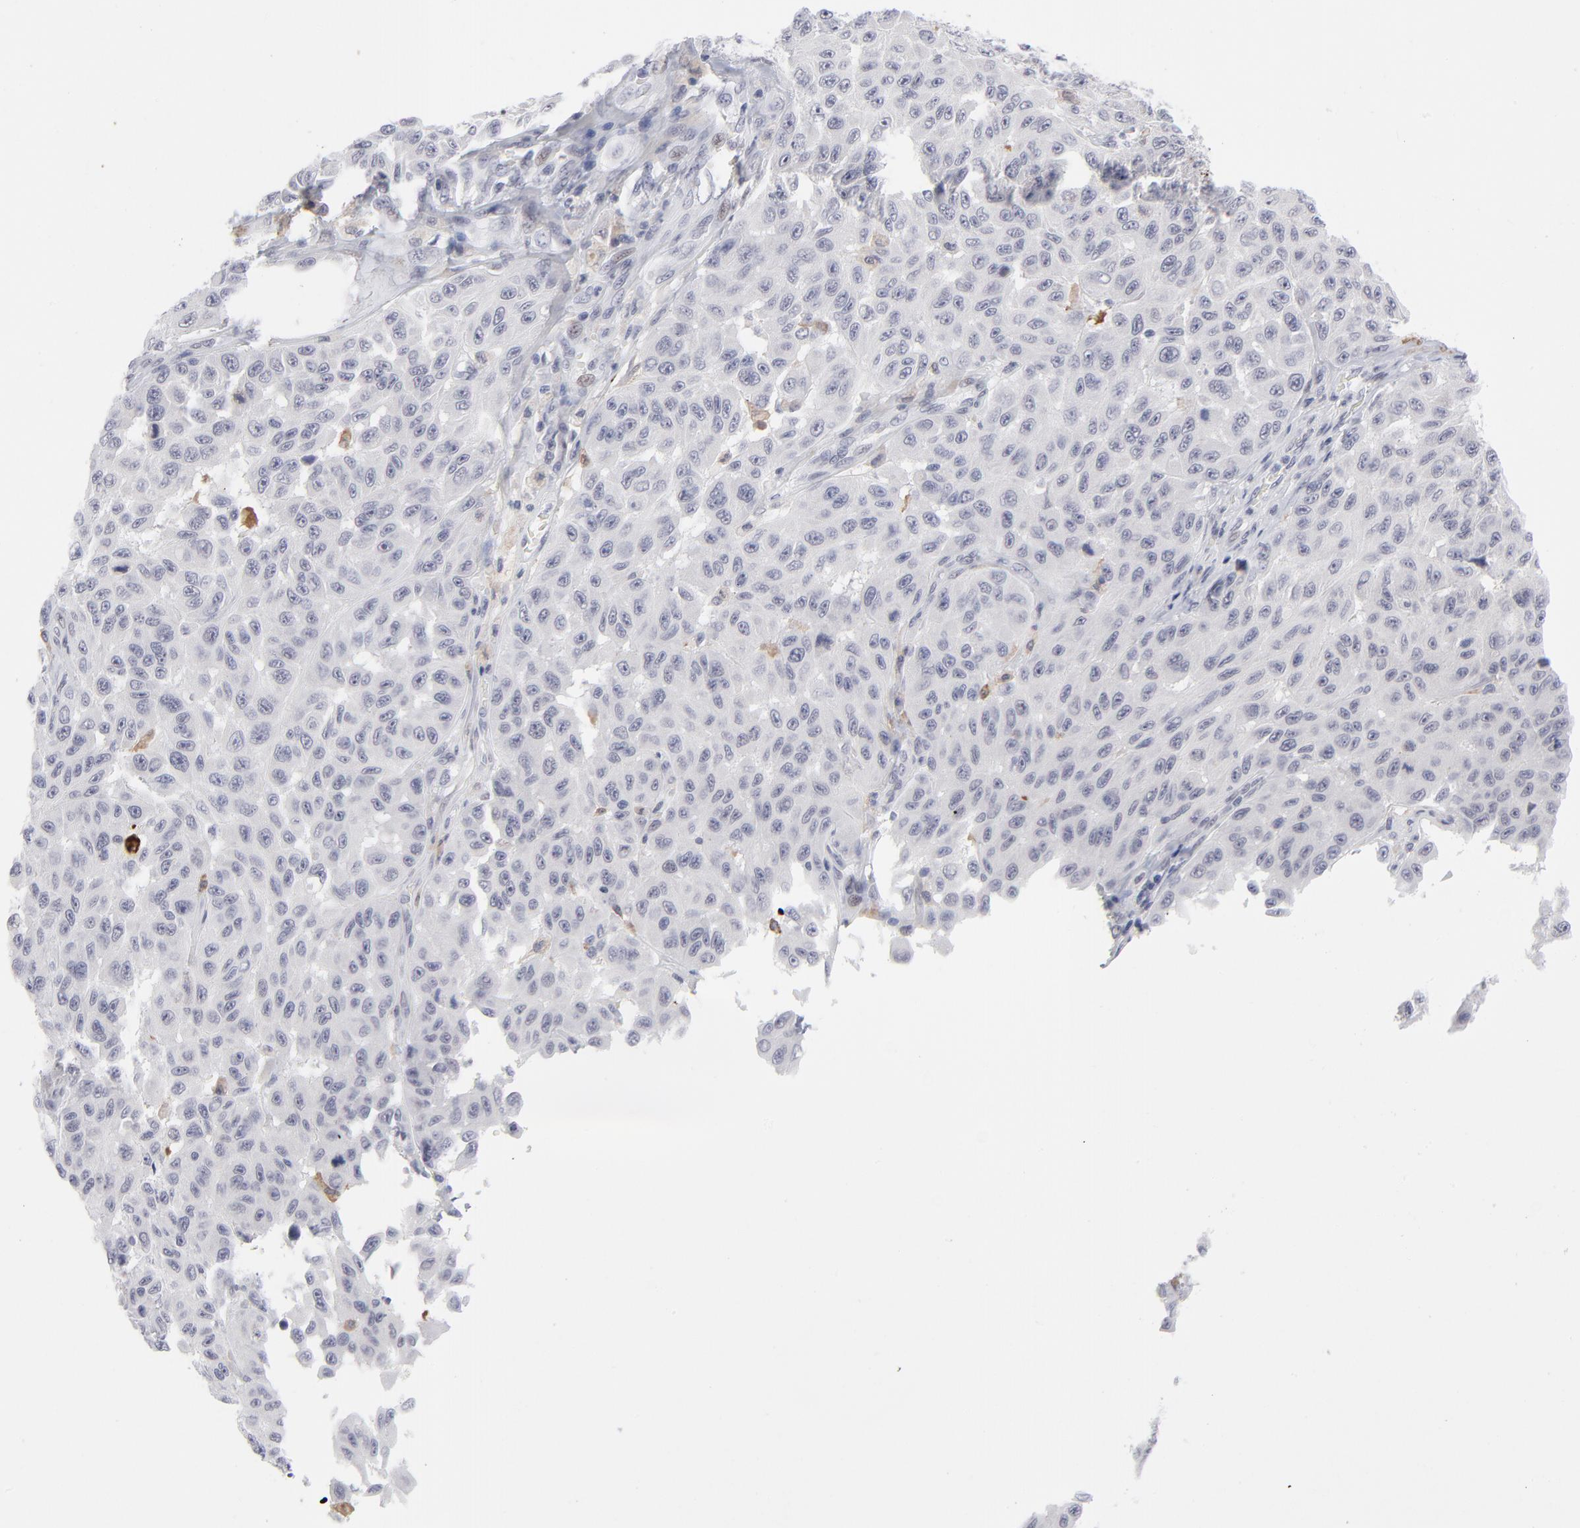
{"staining": {"intensity": "negative", "quantity": "none", "location": "none"}, "tissue": "melanoma", "cell_type": "Tumor cells", "image_type": "cancer", "snomed": [{"axis": "morphology", "description": "Malignant melanoma, NOS"}, {"axis": "topography", "description": "Skin"}], "caption": "IHC image of neoplastic tissue: human melanoma stained with DAB exhibits no significant protein positivity in tumor cells. (DAB IHC visualized using brightfield microscopy, high magnification).", "gene": "CCR2", "patient": {"sex": "male", "age": 30}}